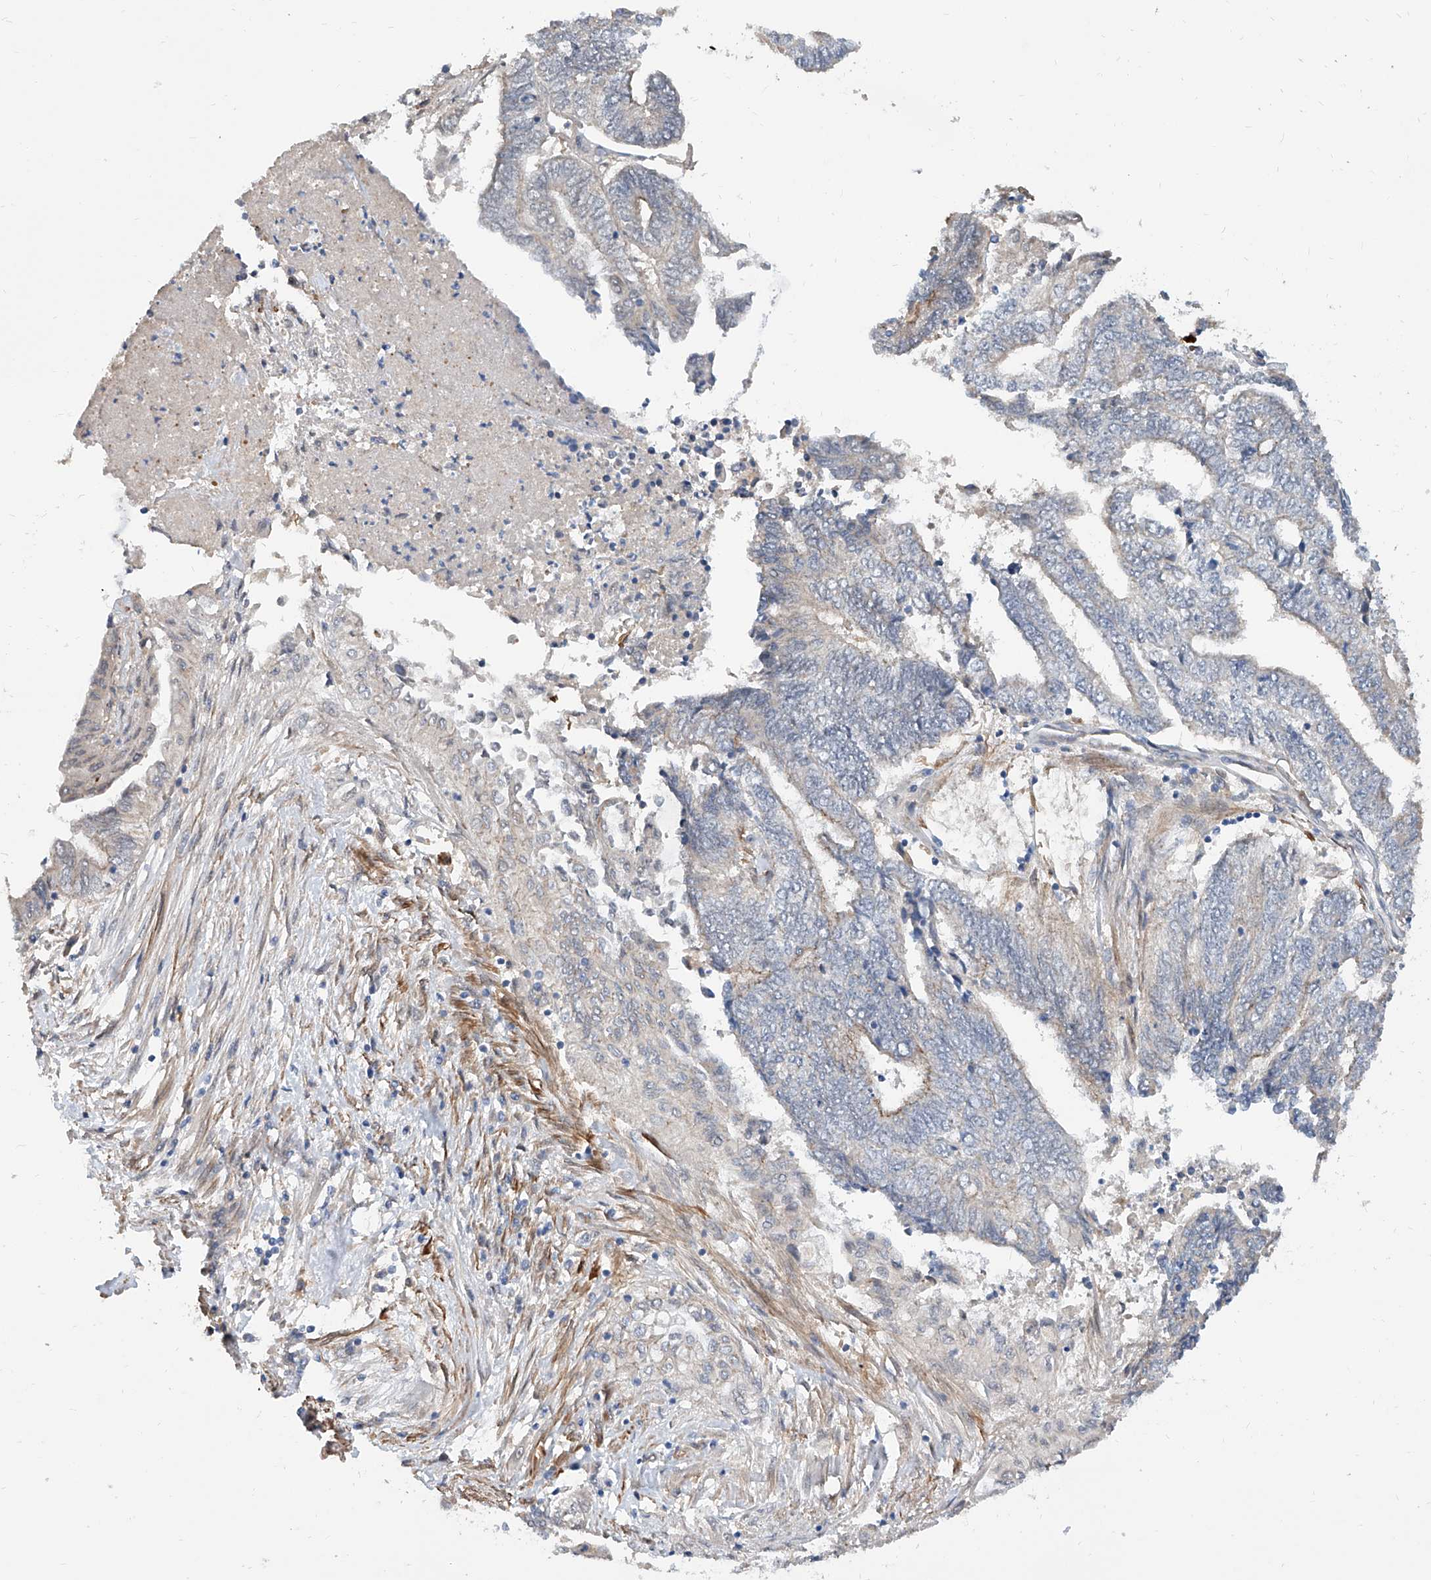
{"staining": {"intensity": "weak", "quantity": "<25%", "location": "cytoplasmic/membranous"}, "tissue": "endometrial cancer", "cell_type": "Tumor cells", "image_type": "cancer", "snomed": [{"axis": "morphology", "description": "Adenocarcinoma, NOS"}, {"axis": "topography", "description": "Uterus"}, {"axis": "topography", "description": "Endometrium"}], "caption": "Tumor cells are negative for brown protein staining in endometrial adenocarcinoma.", "gene": "MAGEE2", "patient": {"sex": "female", "age": 70}}